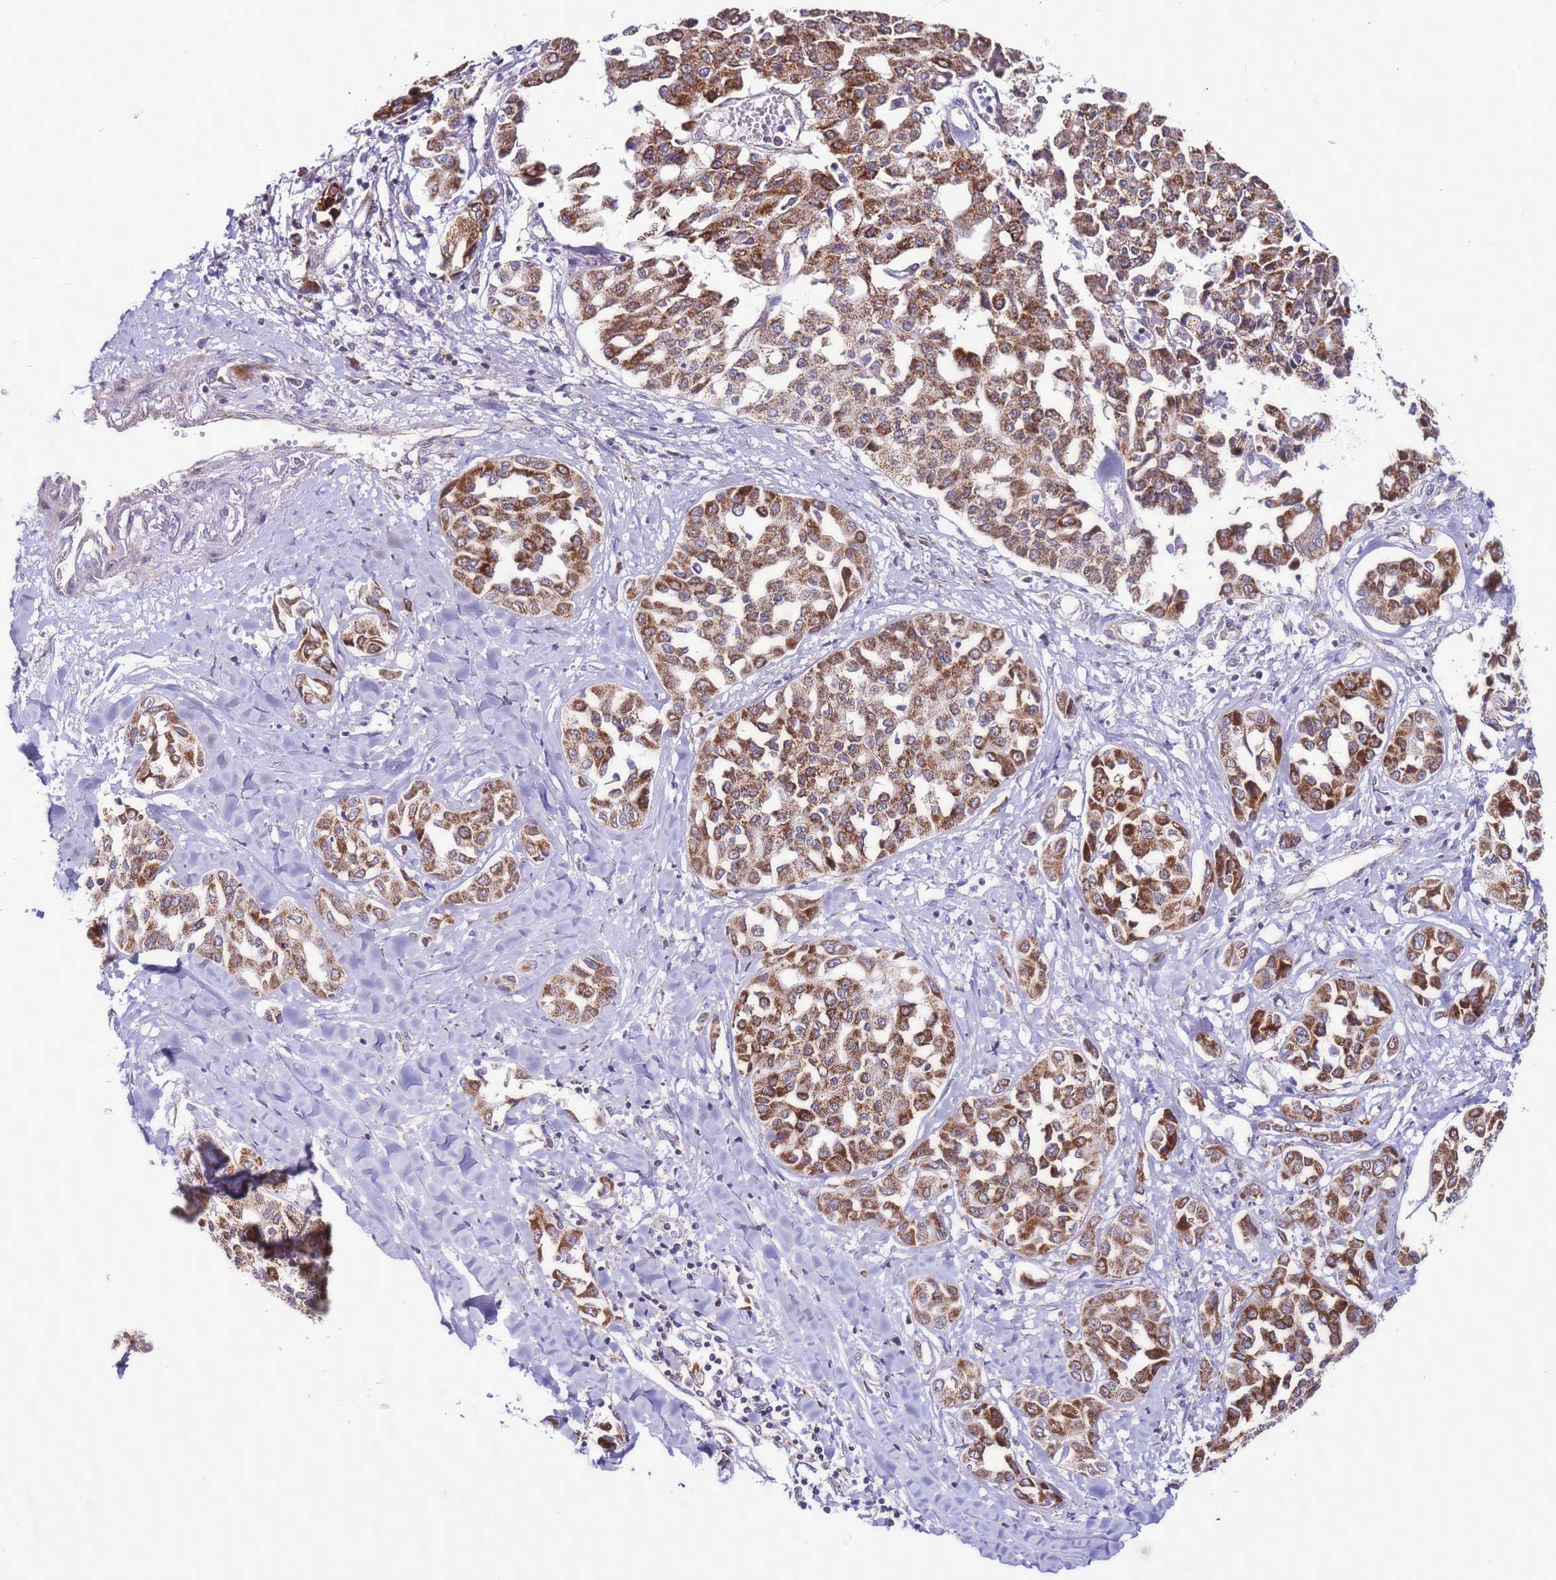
{"staining": {"intensity": "moderate", "quantity": ">75%", "location": "cytoplasmic/membranous"}, "tissue": "liver cancer", "cell_type": "Tumor cells", "image_type": "cancer", "snomed": [{"axis": "morphology", "description": "Cholangiocarcinoma"}, {"axis": "topography", "description": "Liver"}], "caption": "Immunohistochemical staining of cholangiocarcinoma (liver) reveals moderate cytoplasmic/membranous protein staining in approximately >75% of tumor cells.", "gene": "UEVLD", "patient": {"sex": "female", "age": 77}}